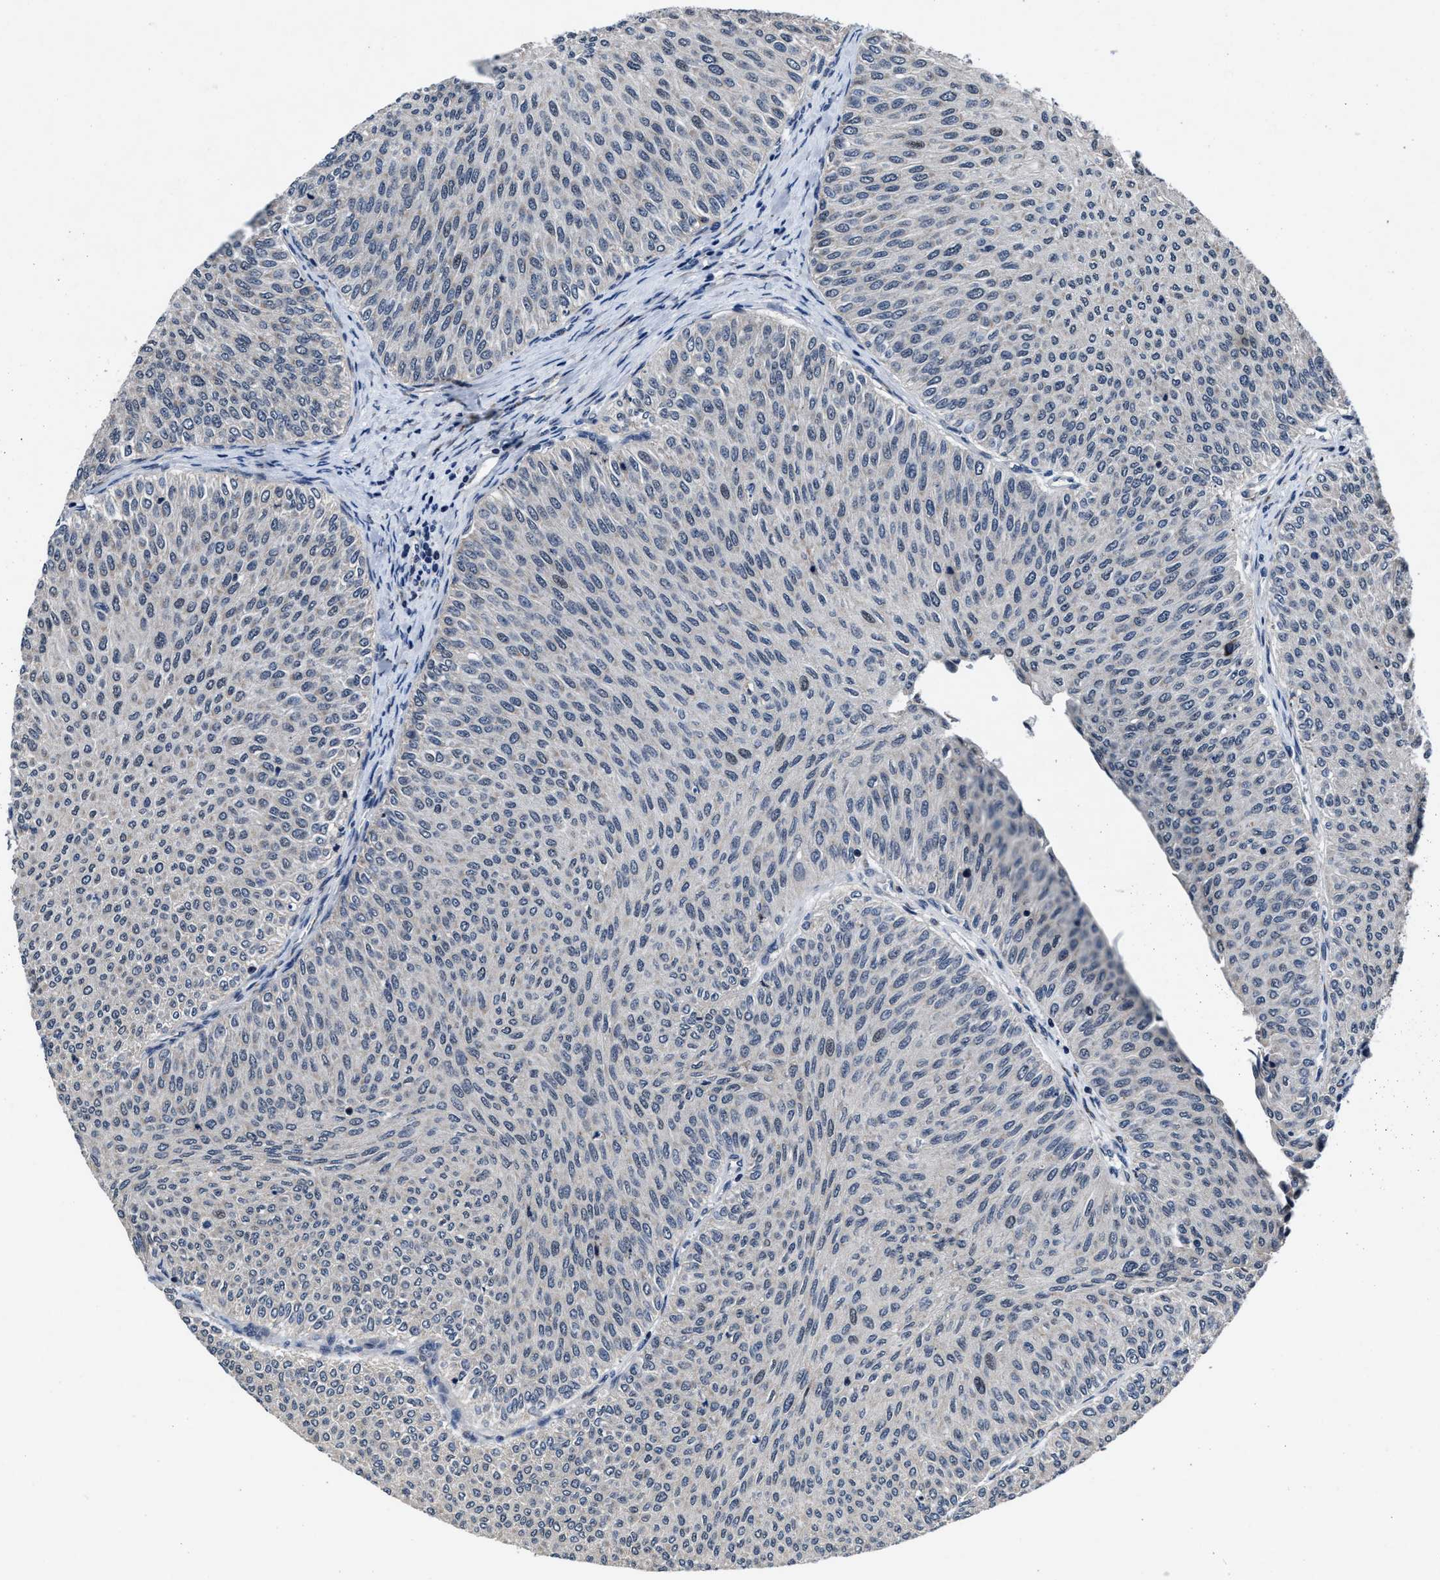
{"staining": {"intensity": "negative", "quantity": "none", "location": "none"}, "tissue": "urothelial cancer", "cell_type": "Tumor cells", "image_type": "cancer", "snomed": [{"axis": "morphology", "description": "Urothelial carcinoma, Low grade"}, {"axis": "topography", "description": "Urinary bladder"}], "caption": "Immunohistochemistry (IHC) histopathology image of human urothelial cancer stained for a protein (brown), which displays no positivity in tumor cells.", "gene": "TMEM53", "patient": {"sex": "male", "age": 78}}